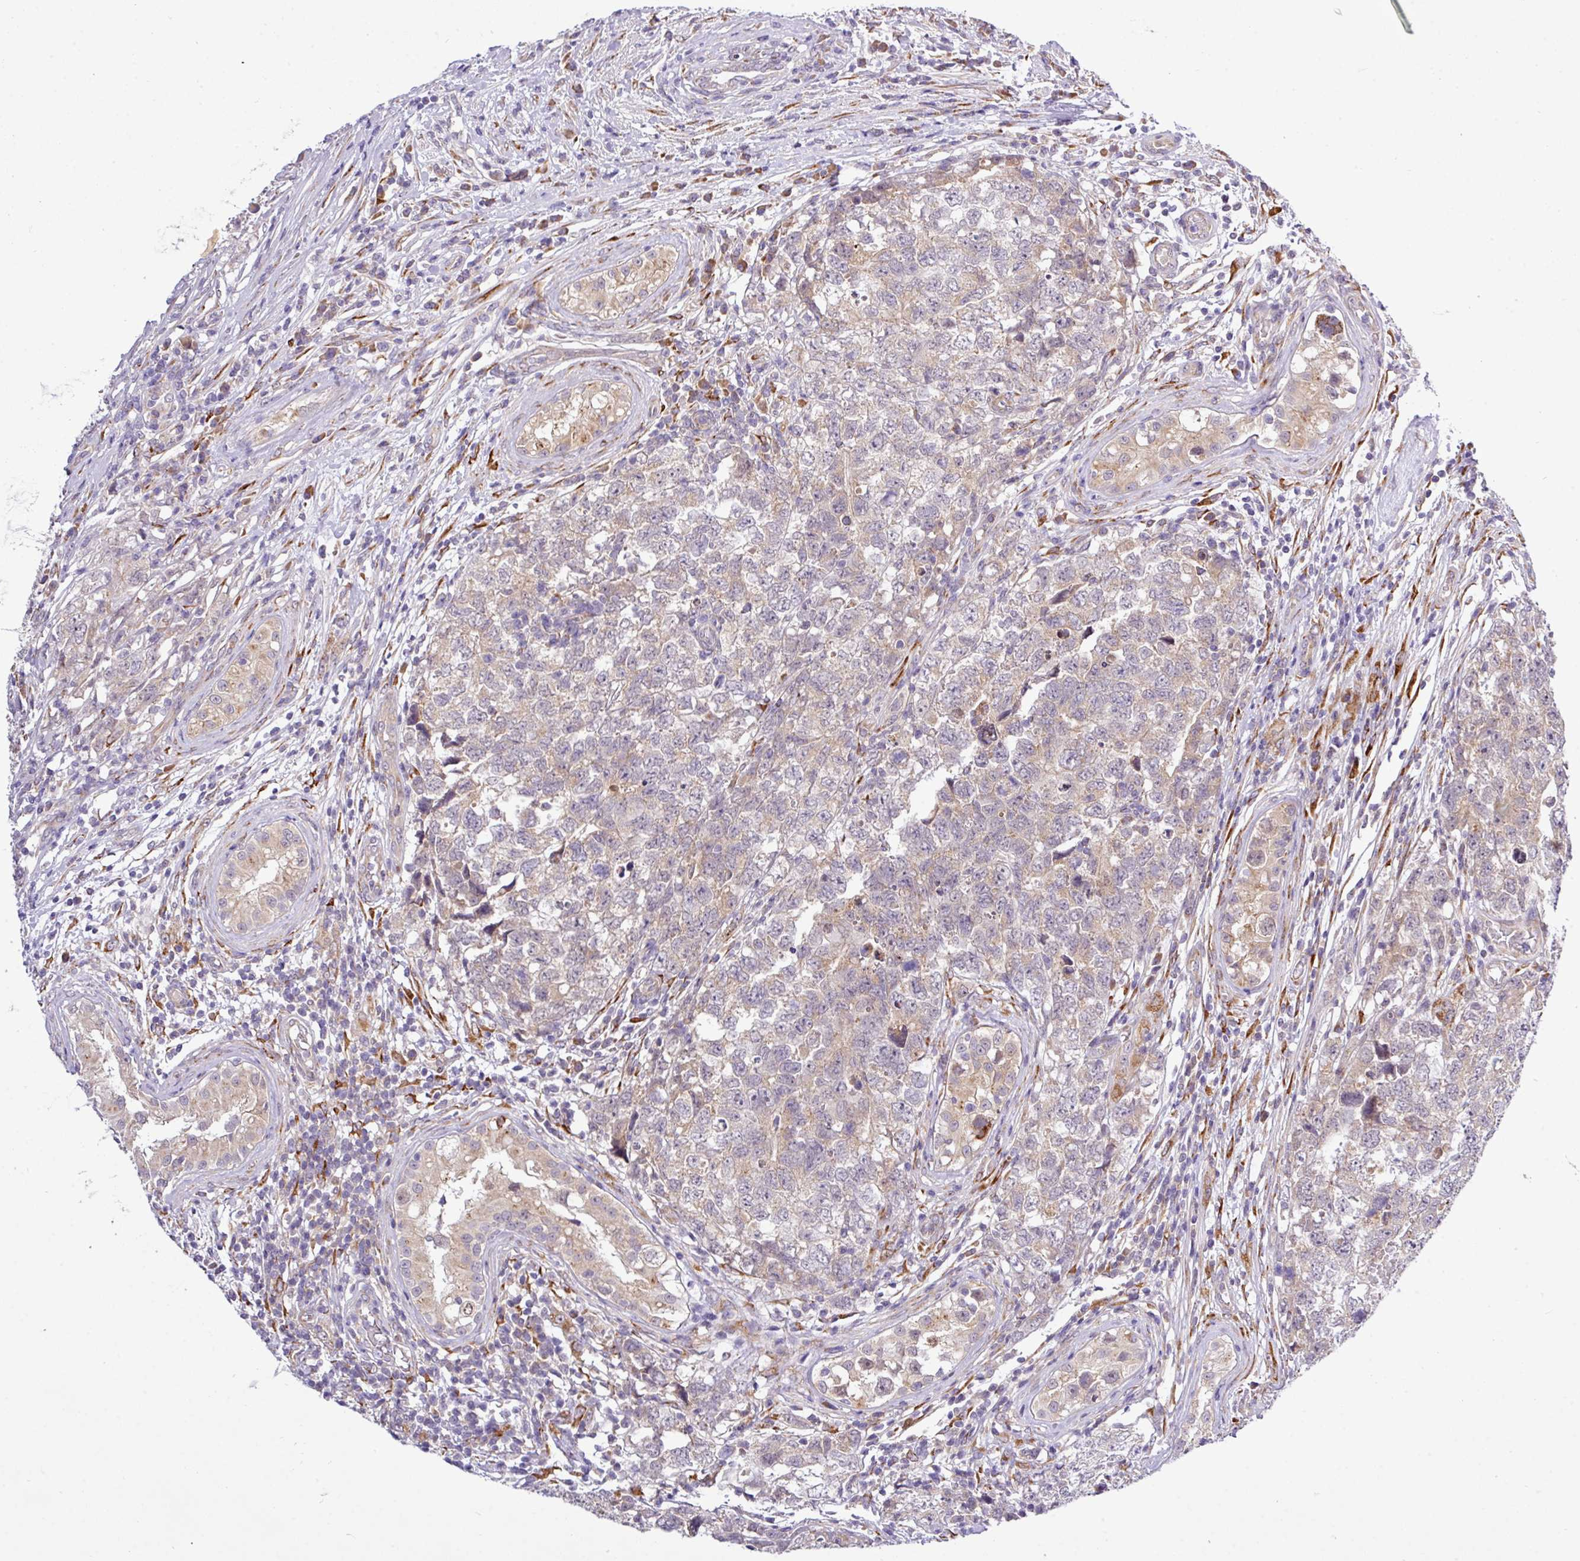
{"staining": {"intensity": "weak", "quantity": "25%-75%", "location": "cytoplasmic/membranous"}, "tissue": "testis cancer", "cell_type": "Tumor cells", "image_type": "cancer", "snomed": [{"axis": "morphology", "description": "Carcinoma, Embryonal, NOS"}, {"axis": "topography", "description": "Testis"}], "caption": "Brown immunohistochemical staining in human testis cancer (embryonal carcinoma) demonstrates weak cytoplasmic/membranous expression in about 25%-75% of tumor cells.", "gene": "TM2D2", "patient": {"sex": "male", "age": 22}}